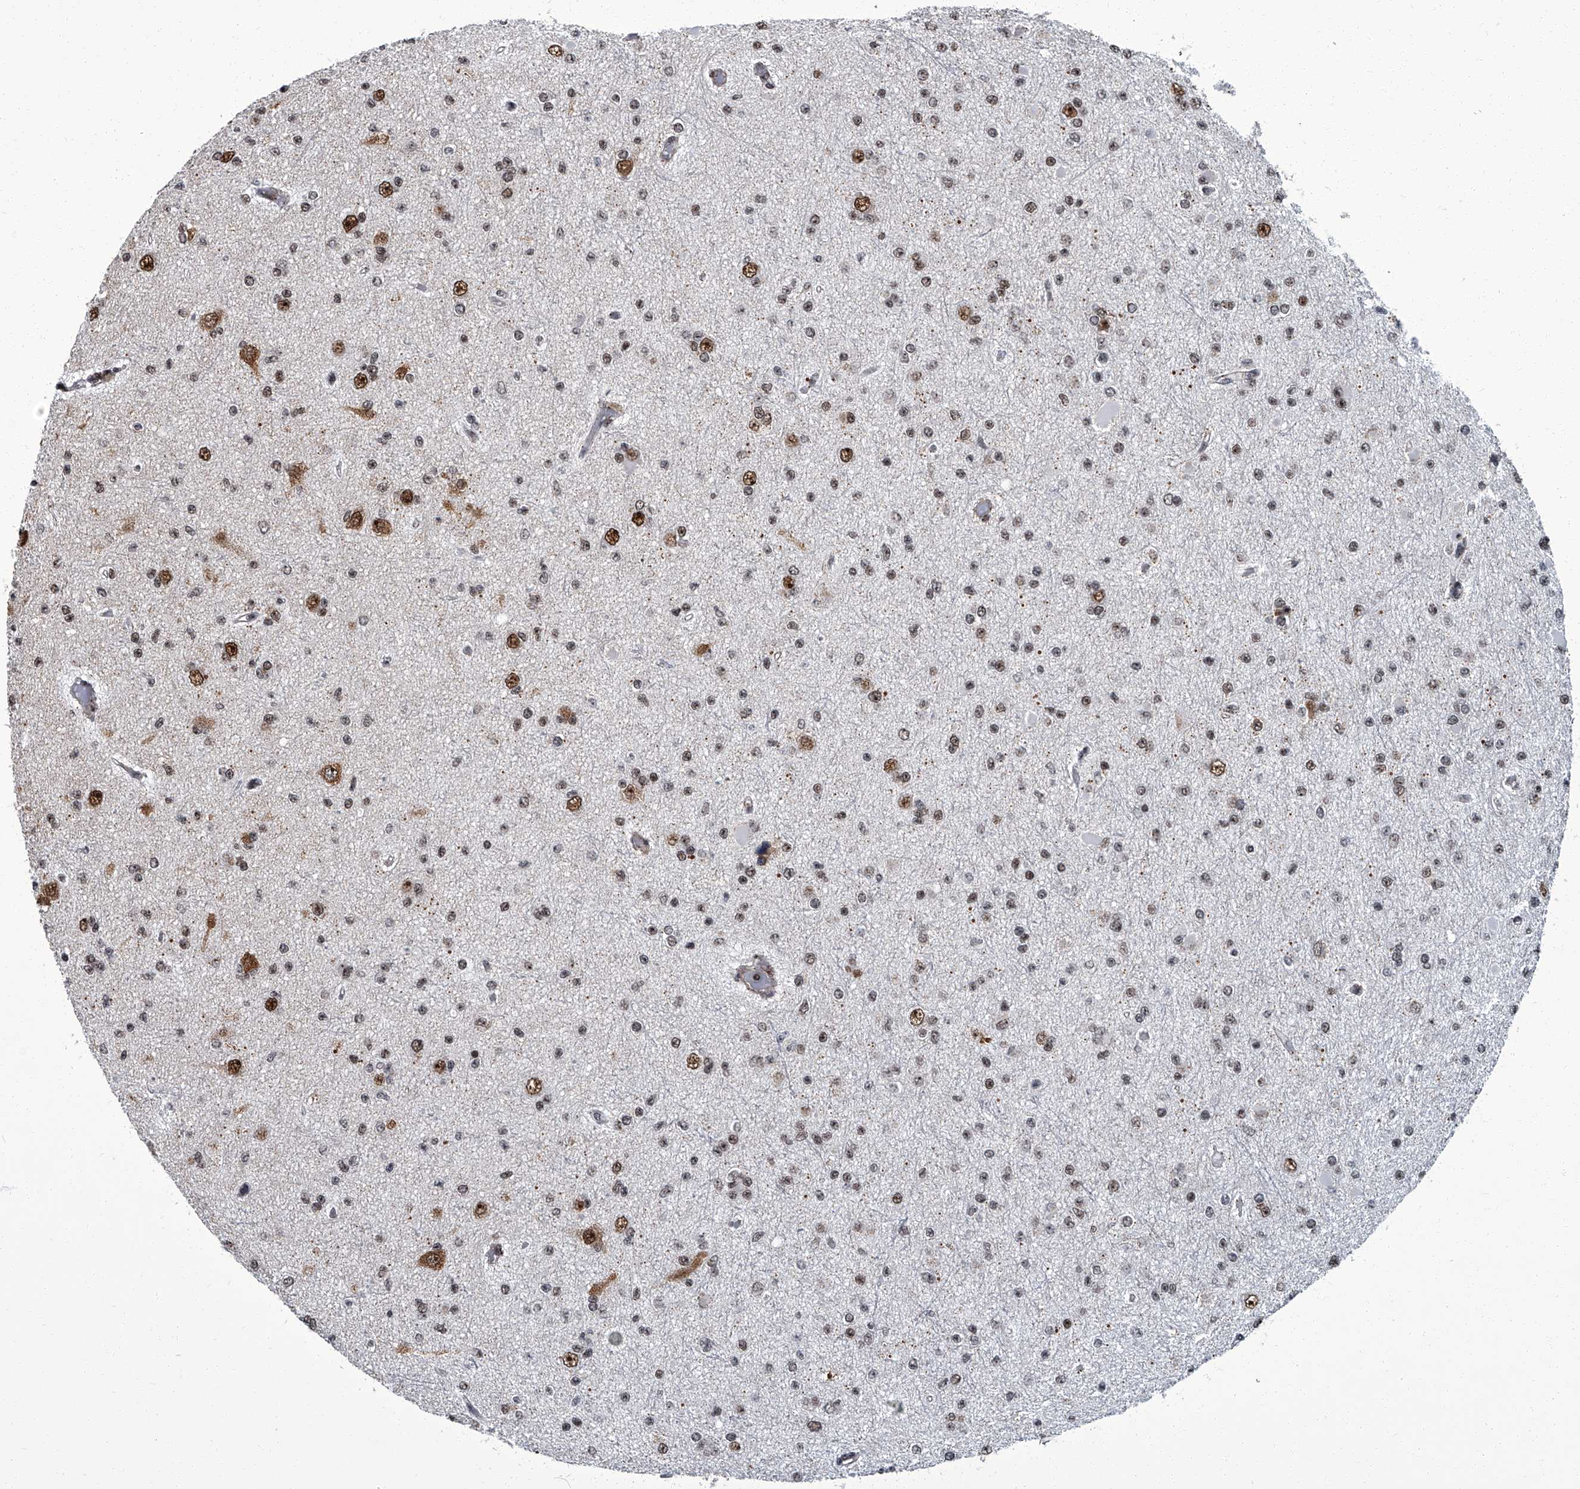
{"staining": {"intensity": "moderate", "quantity": "<25%", "location": "cytoplasmic/membranous,nuclear"}, "tissue": "glioma", "cell_type": "Tumor cells", "image_type": "cancer", "snomed": [{"axis": "morphology", "description": "Glioma, malignant, Low grade"}, {"axis": "topography", "description": "Brain"}], "caption": "IHC photomicrograph of human malignant glioma (low-grade) stained for a protein (brown), which displays low levels of moderate cytoplasmic/membranous and nuclear positivity in approximately <25% of tumor cells.", "gene": "ZNF518B", "patient": {"sex": "female", "age": 22}}